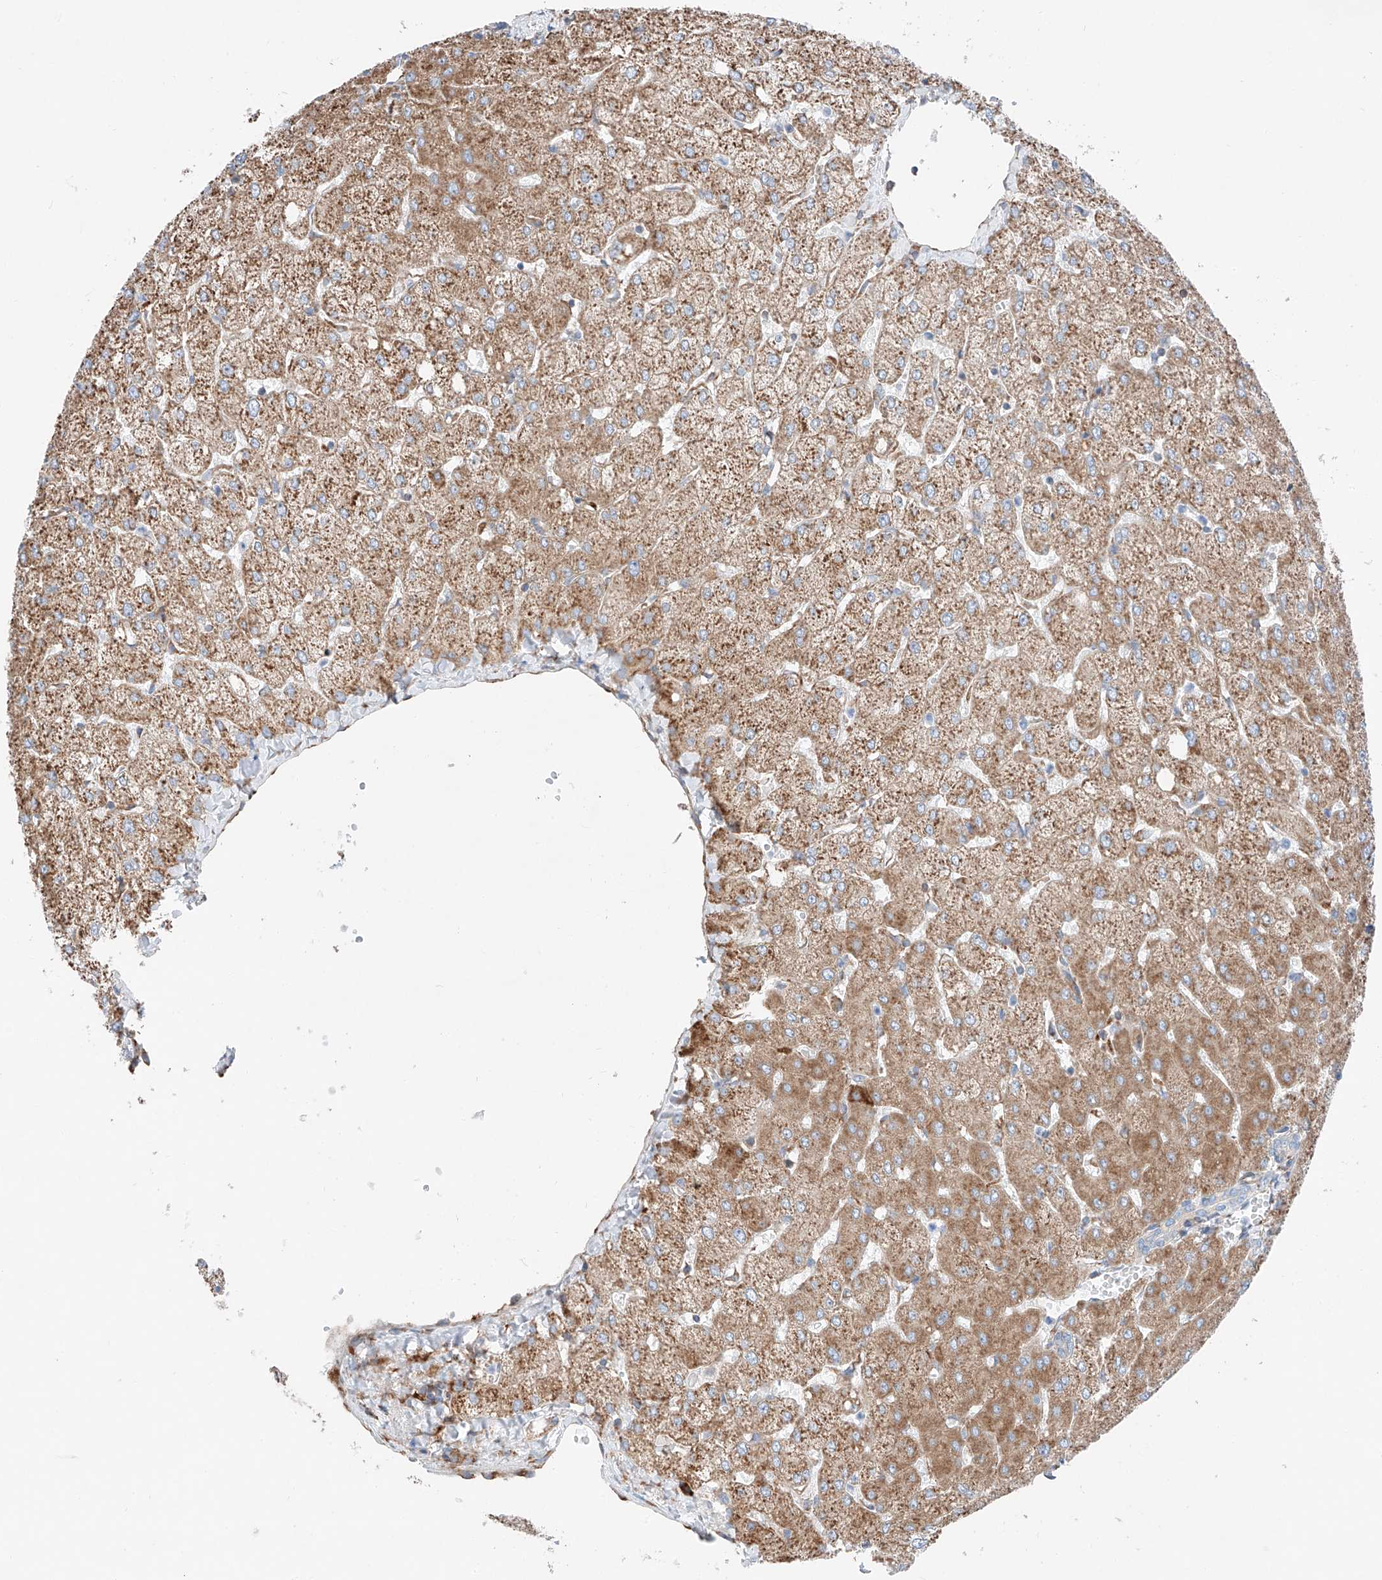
{"staining": {"intensity": "negative", "quantity": "none", "location": "none"}, "tissue": "liver", "cell_type": "Cholangiocytes", "image_type": "normal", "snomed": [{"axis": "morphology", "description": "Normal tissue, NOS"}, {"axis": "topography", "description": "Liver"}], "caption": "This is a micrograph of immunohistochemistry staining of unremarkable liver, which shows no expression in cholangiocytes. (Brightfield microscopy of DAB immunohistochemistry at high magnification).", "gene": "CRELD1", "patient": {"sex": "female", "age": 54}}